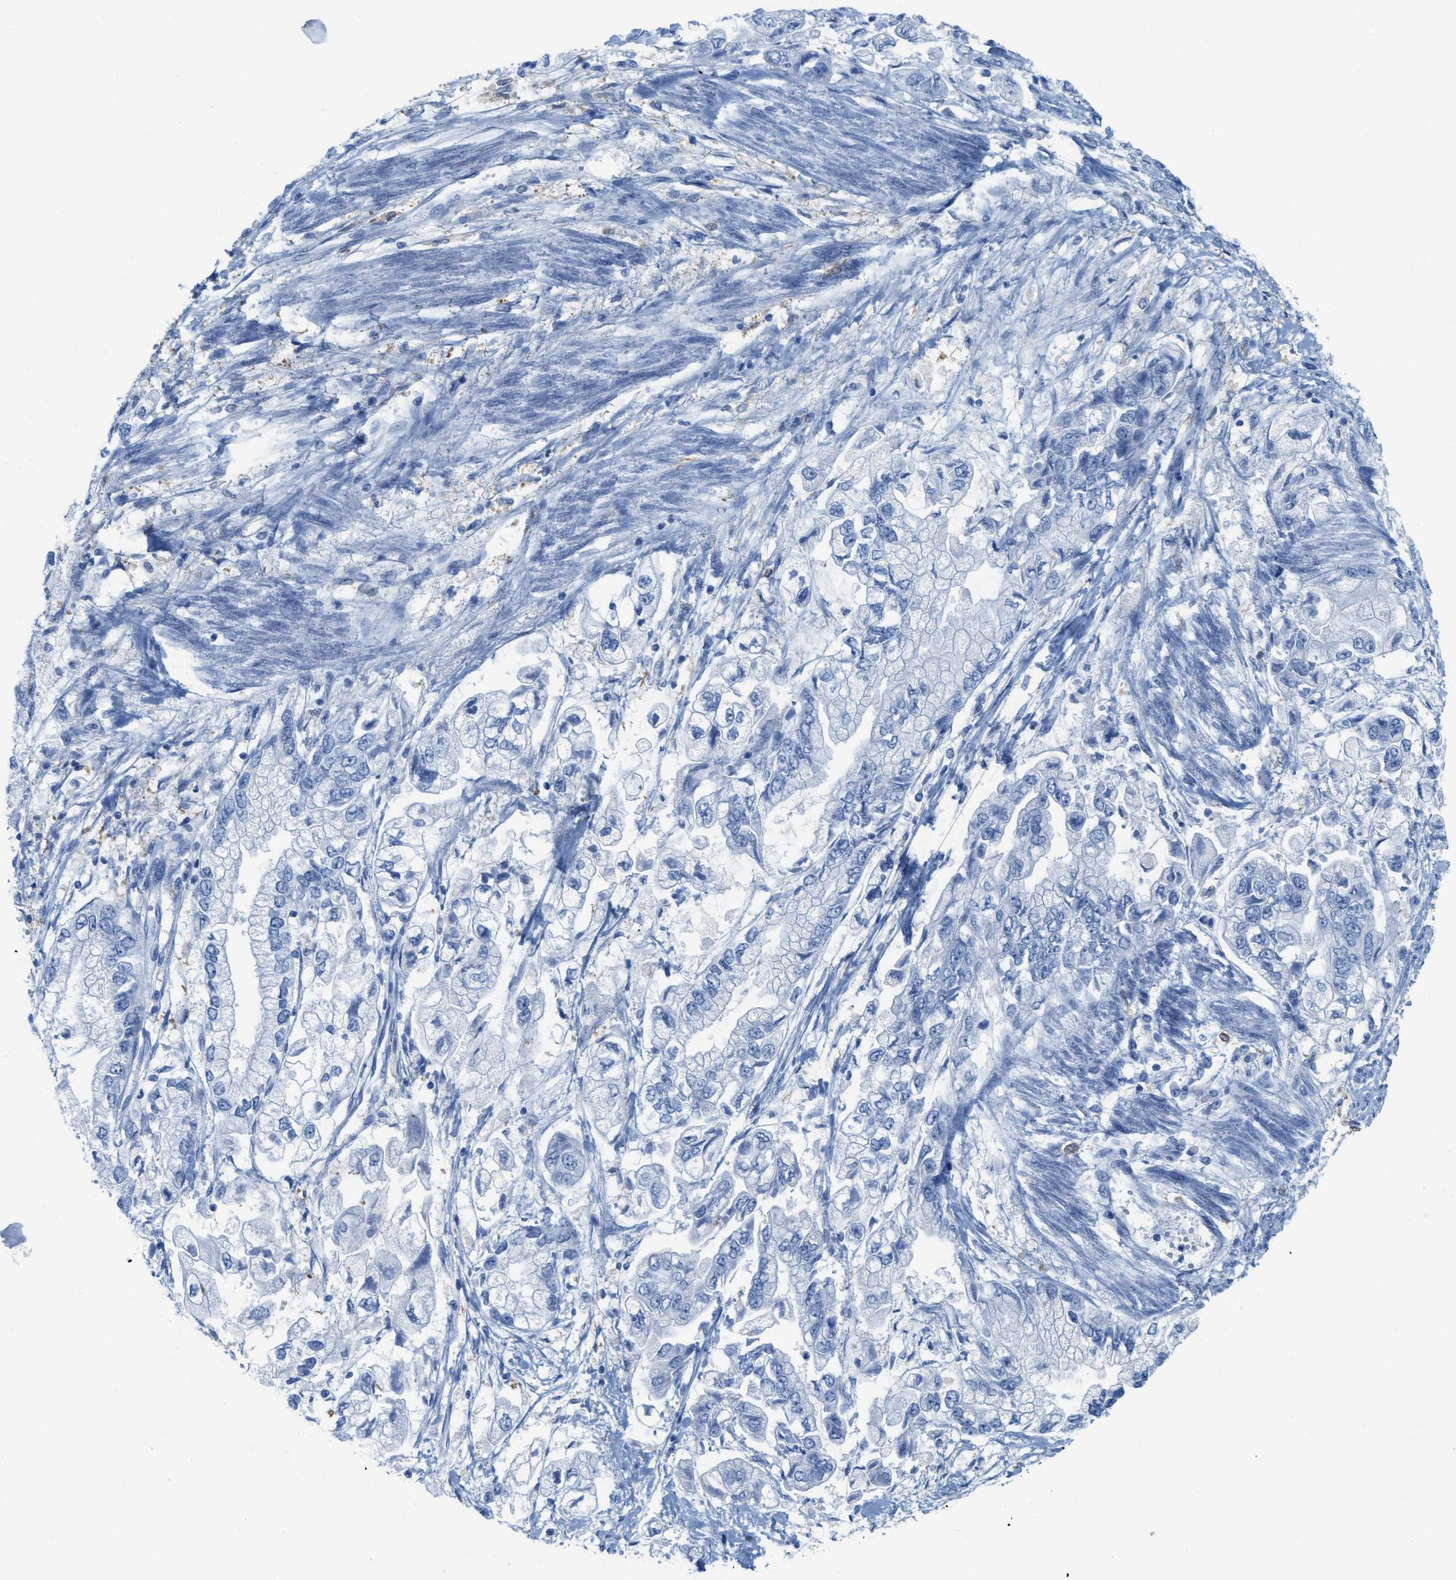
{"staining": {"intensity": "negative", "quantity": "none", "location": "none"}, "tissue": "stomach cancer", "cell_type": "Tumor cells", "image_type": "cancer", "snomed": [{"axis": "morphology", "description": "Normal tissue, NOS"}, {"axis": "morphology", "description": "Adenocarcinoma, NOS"}, {"axis": "topography", "description": "Stomach"}], "caption": "Stomach cancer (adenocarcinoma) stained for a protein using immunohistochemistry displays no positivity tumor cells.", "gene": "ASGR1", "patient": {"sex": "male", "age": 62}}